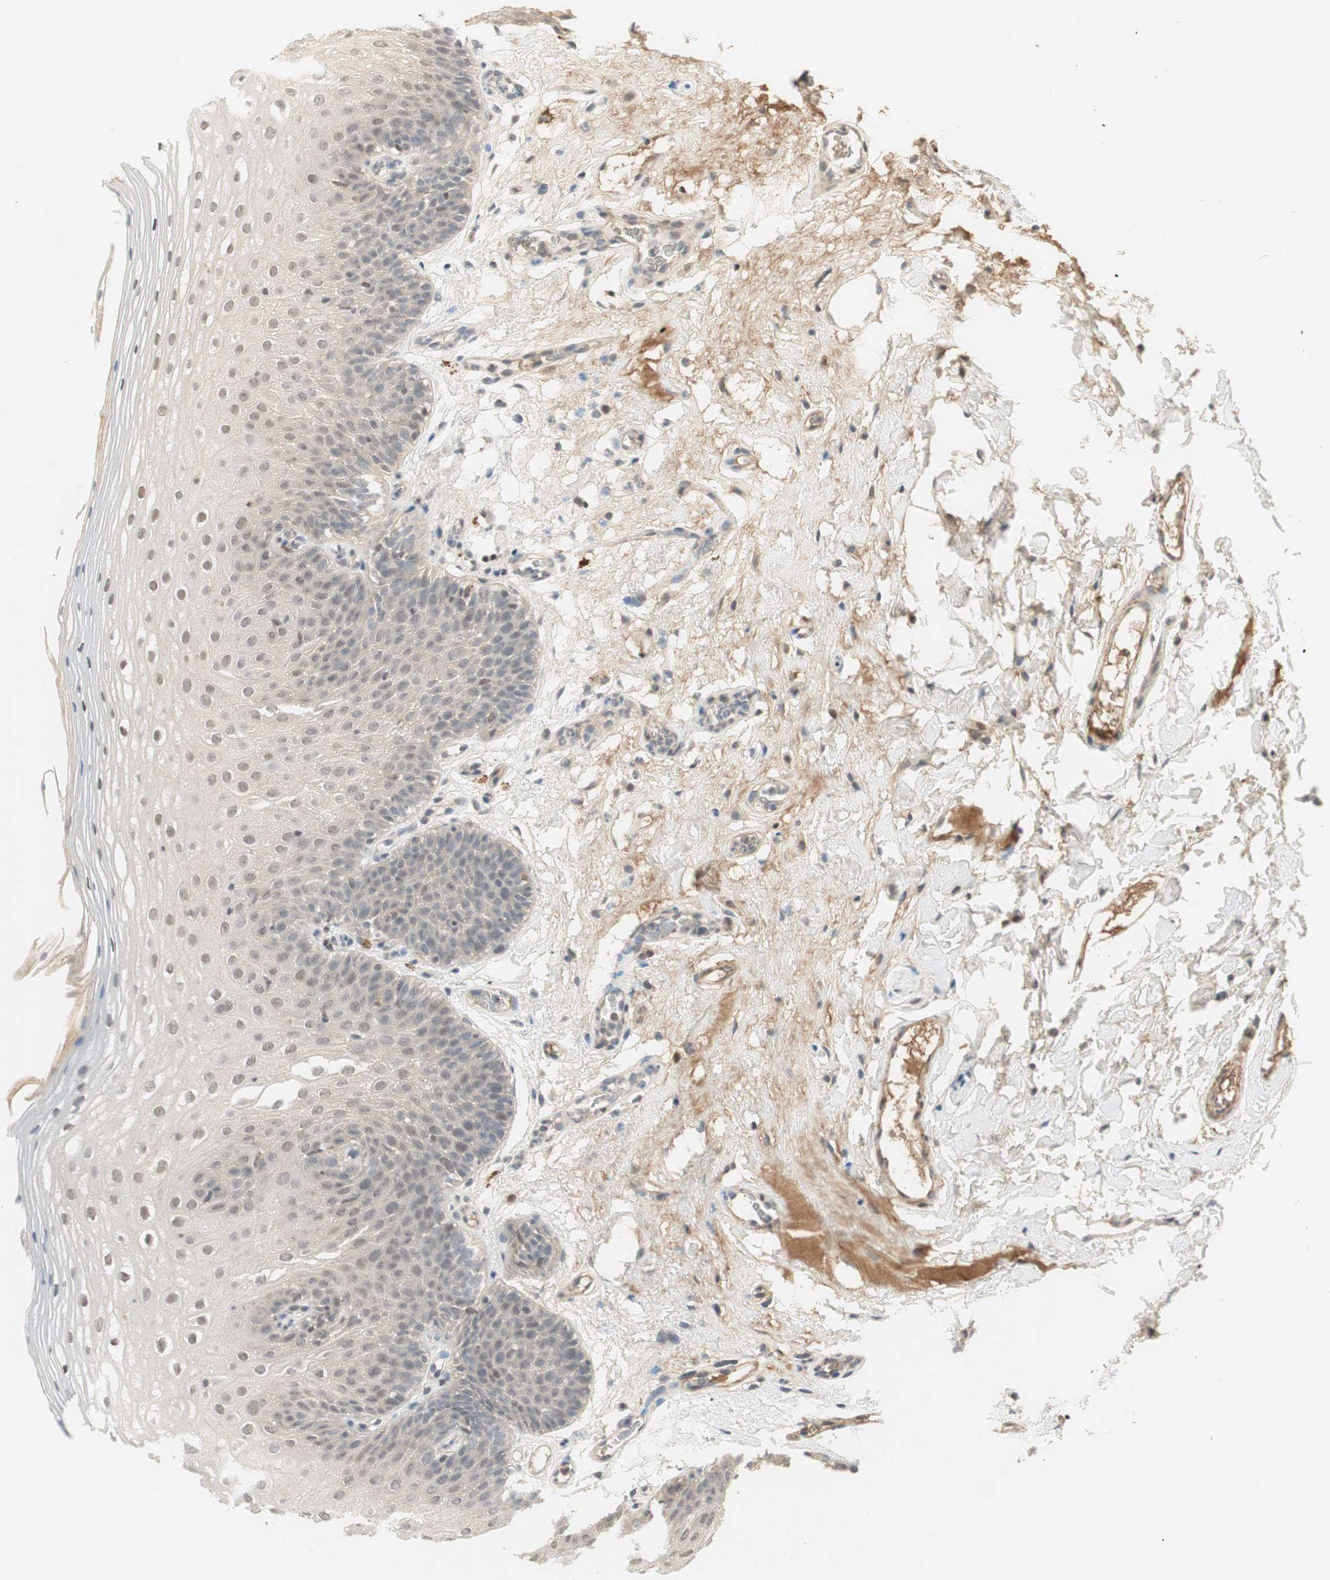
{"staining": {"intensity": "moderate", "quantity": "25%-75%", "location": "cytoplasmic/membranous,nuclear"}, "tissue": "oral mucosa", "cell_type": "Squamous epithelial cells", "image_type": "normal", "snomed": [{"axis": "morphology", "description": "Normal tissue, NOS"}, {"axis": "morphology", "description": "Squamous cell carcinoma, NOS"}, {"axis": "topography", "description": "Skeletal muscle"}, {"axis": "topography", "description": "Oral tissue"}], "caption": "A photomicrograph of human oral mucosa stained for a protein demonstrates moderate cytoplasmic/membranous,nuclear brown staining in squamous epithelial cells.", "gene": "RNGTT", "patient": {"sex": "male", "age": 71}}